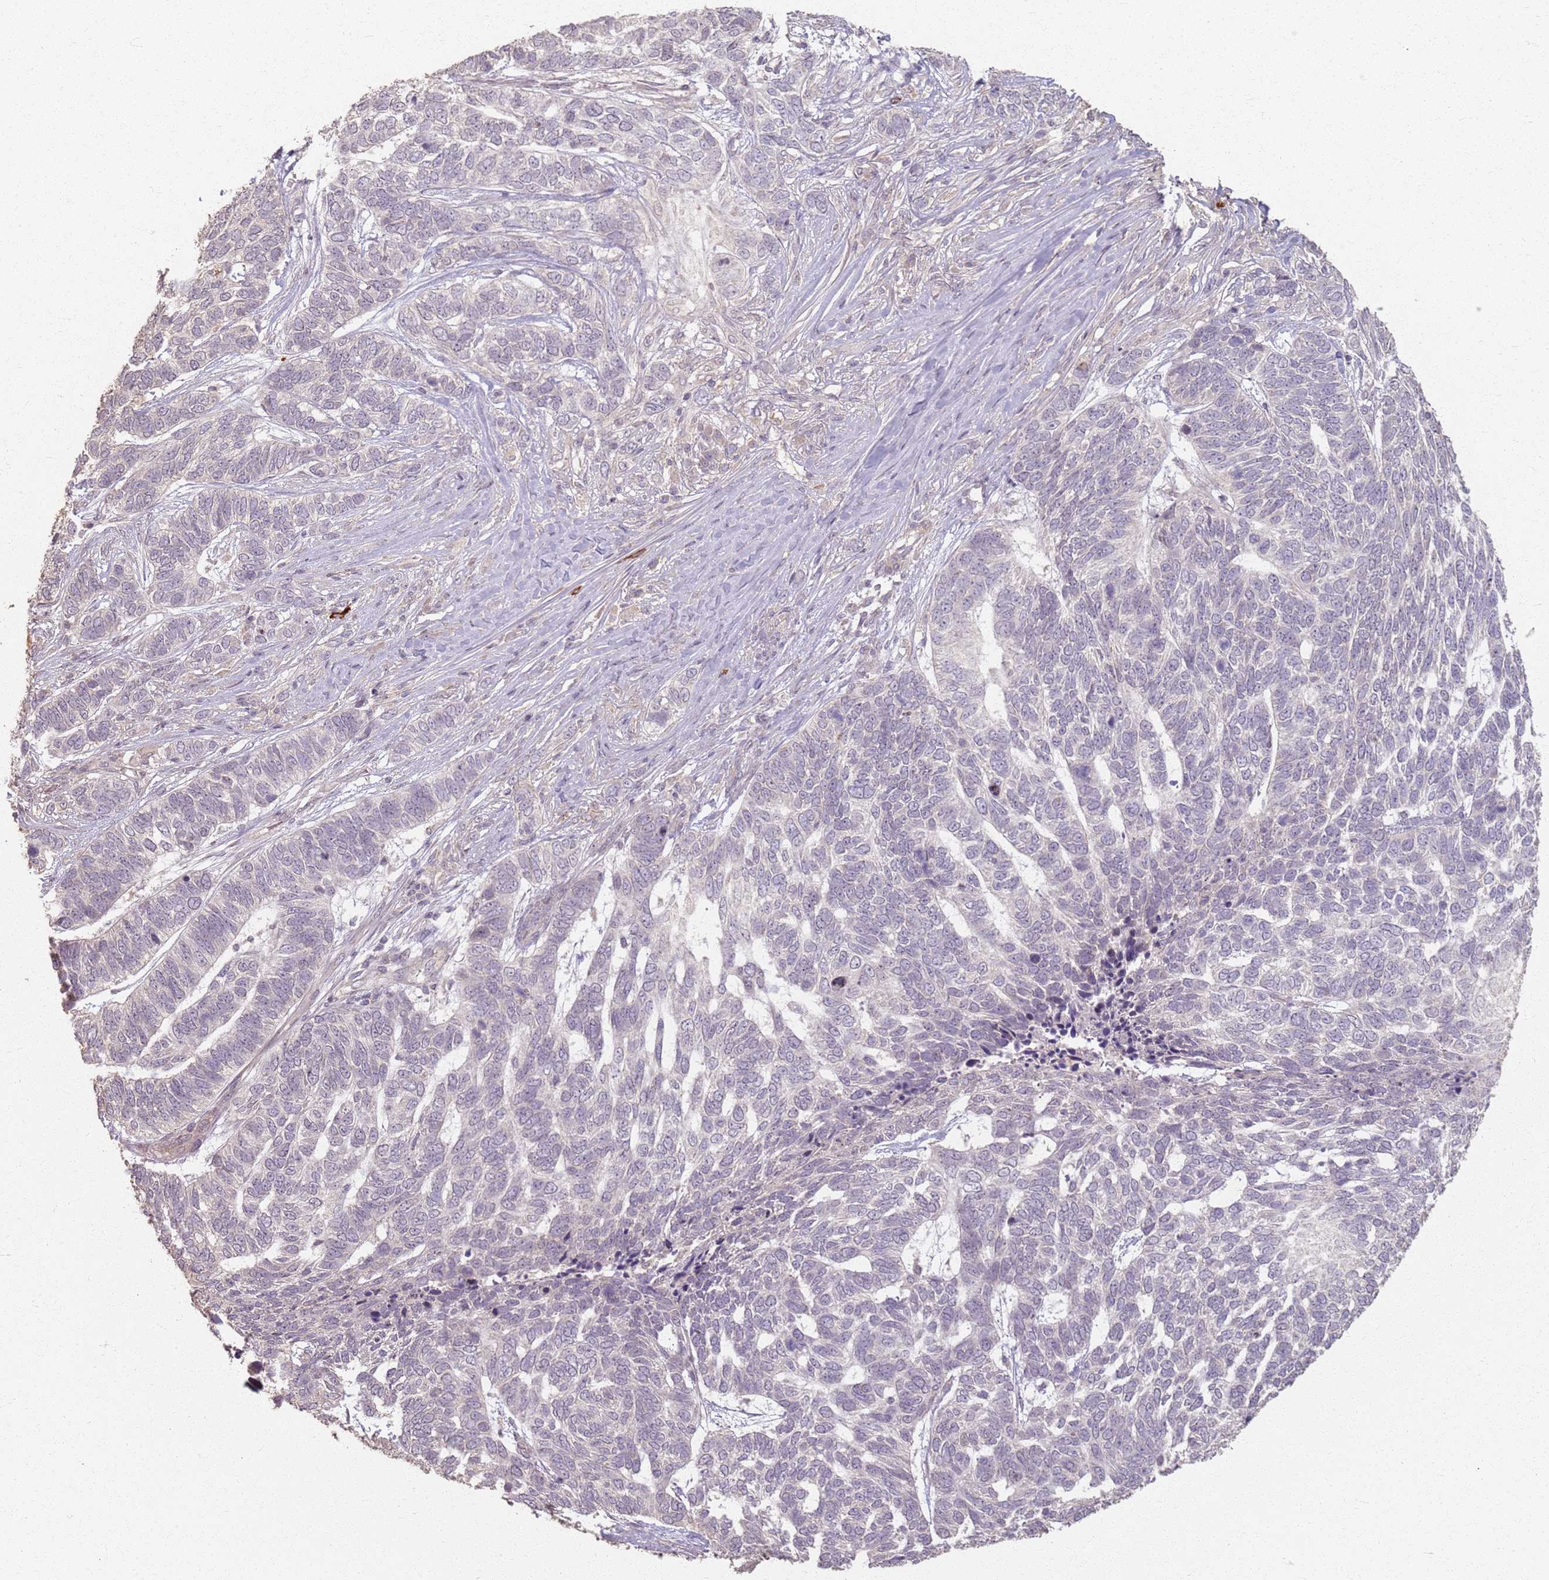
{"staining": {"intensity": "negative", "quantity": "none", "location": "none"}, "tissue": "skin cancer", "cell_type": "Tumor cells", "image_type": "cancer", "snomed": [{"axis": "morphology", "description": "Basal cell carcinoma"}, {"axis": "topography", "description": "Skin"}], "caption": "DAB immunohistochemical staining of human basal cell carcinoma (skin) displays no significant expression in tumor cells.", "gene": "CCDC168", "patient": {"sex": "female", "age": 65}}